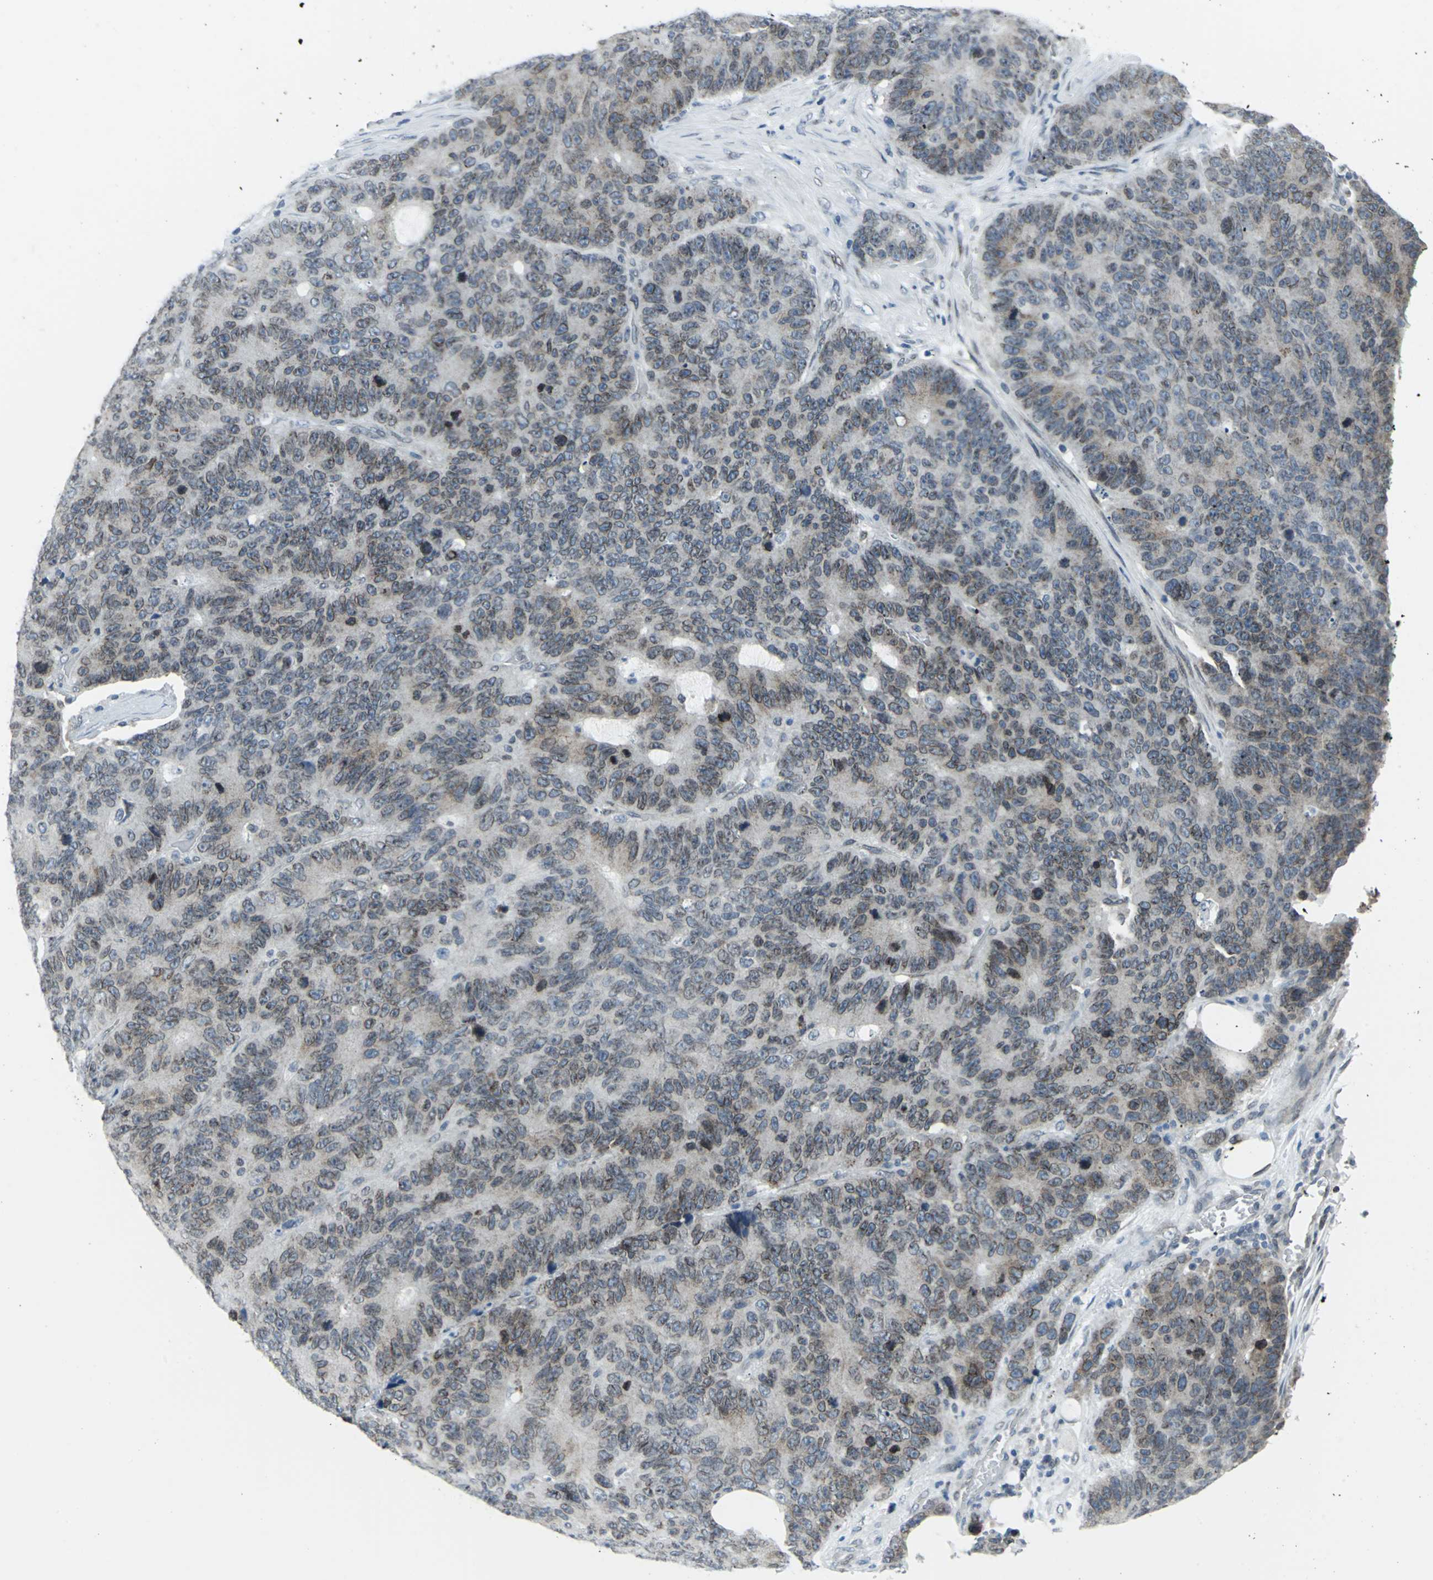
{"staining": {"intensity": "moderate", "quantity": ">75%", "location": "cytoplasmic/membranous,nuclear"}, "tissue": "colorectal cancer", "cell_type": "Tumor cells", "image_type": "cancer", "snomed": [{"axis": "morphology", "description": "Adenocarcinoma, NOS"}, {"axis": "topography", "description": "Colon"}], "caption": "Colorectal cancer (adenocarcinoma) stained with DAB (3,3'-diaminobenzidine) immunohistochemistry (IHC) reveals medium levels of moderate cytoplasmic/membranous and nuclear staining in about >75% of tumor cells.", "gene": "SNUPN", "patient": {"sex": "female", "age": 86}}